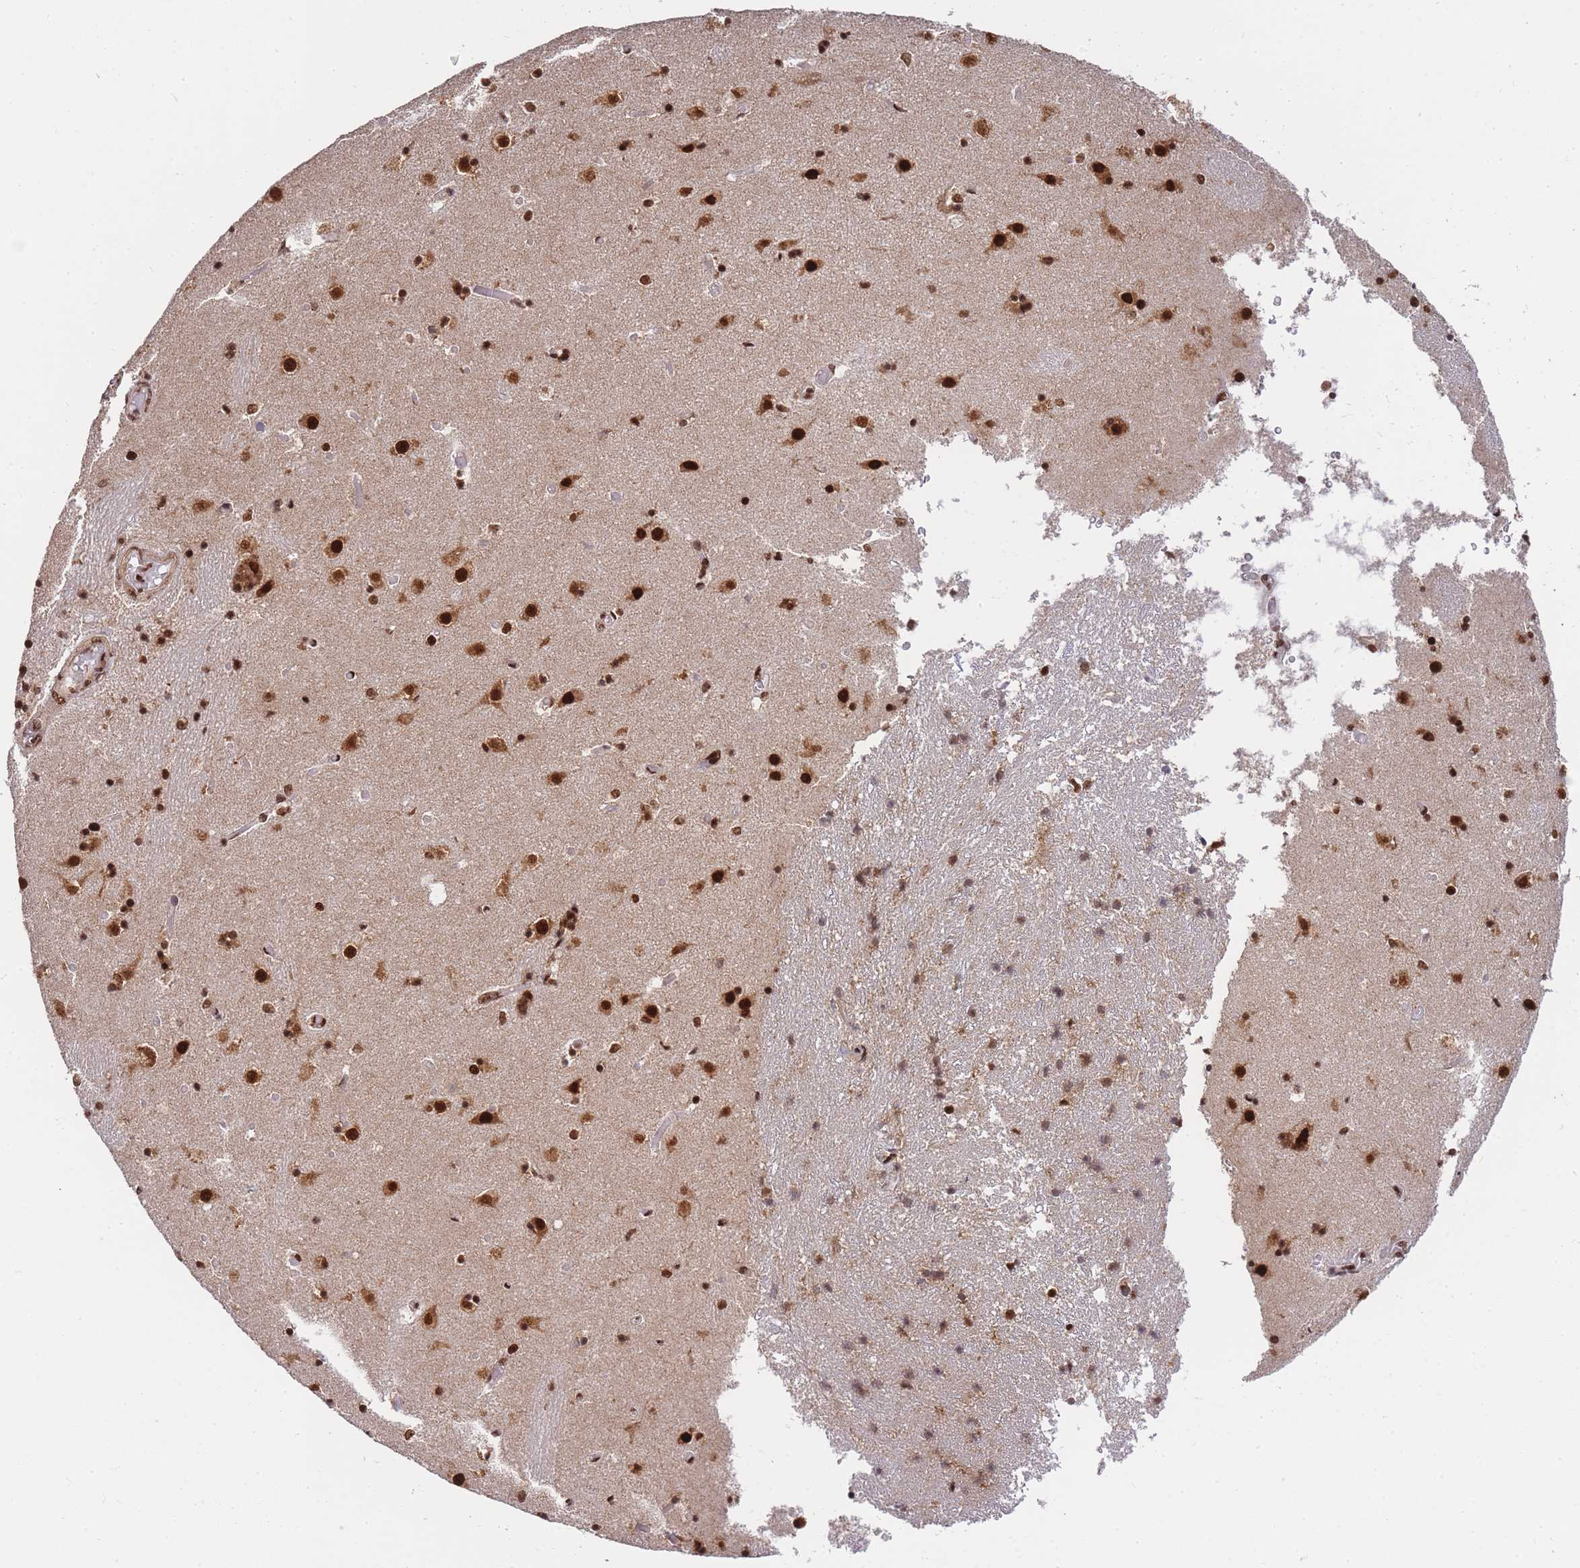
{"staining": {"intensity": "strong", "quantity": ">75%", "location": "nuclear"}, "tissue": "caudate", "cell_type": "Glial cells", "image_type": "normal", "snomed": [{"axis": "morphology", "description": "Normal tissue, NOS"}, {"axis": "topography", "description": "Lateral ventricle wall"}], "caption": "Immunohistochemistry (IHC) photomicrograph of benign caudate stained for a protein (brown), which demonstrates high levels of strong nuclear expression in about >75% of glial cells.", "gene": "PRKDC", "patient": {"sex": "female", "age": 52}}